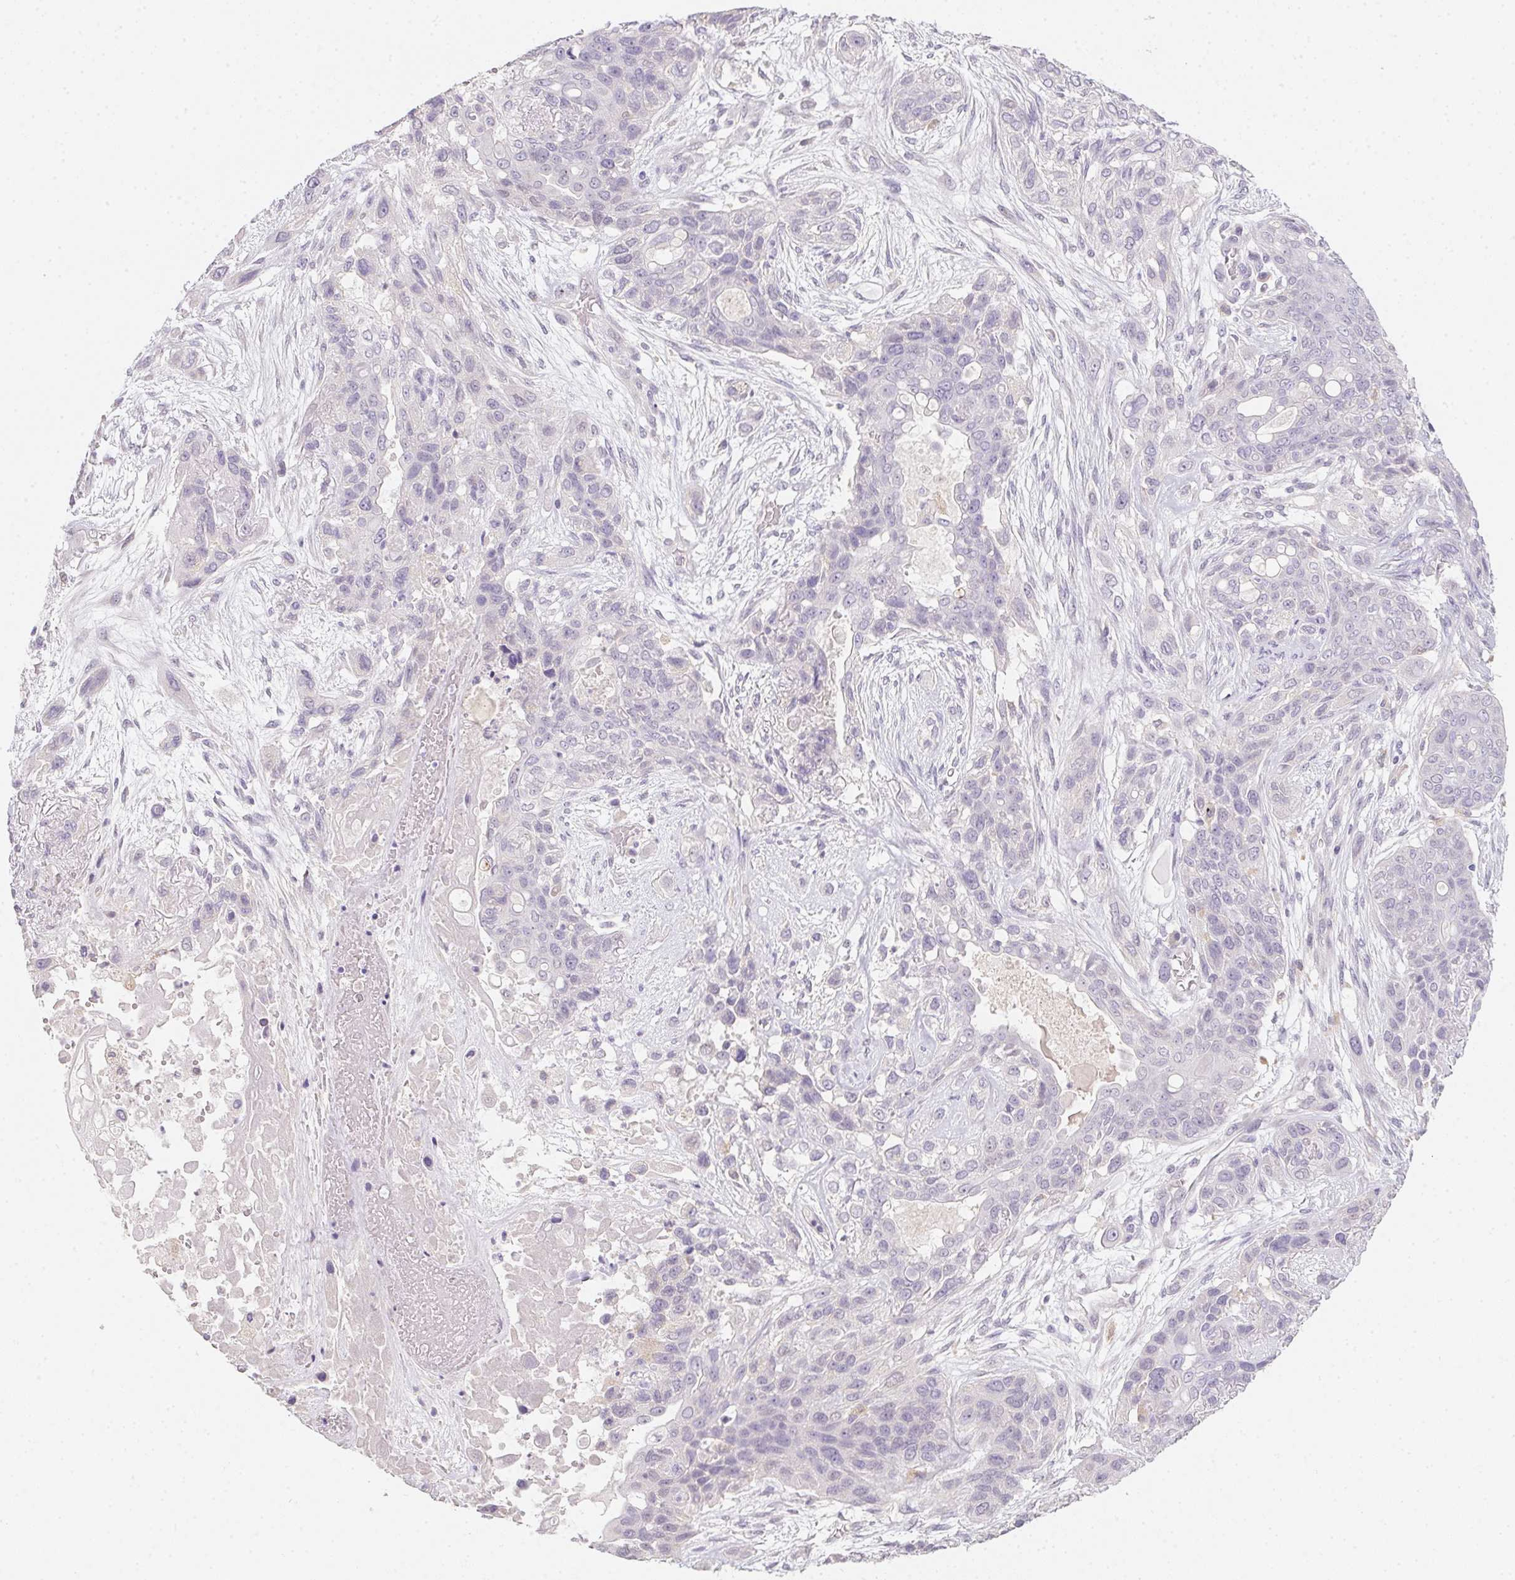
{"staining": {"intensity": "negative", "quantity": "none", "location": "none"}, "tissue": "lung cancer", "cell_type": "Tumor cells", "image_type": "cancer", "snomed": [{"axis": "morphology", "description": "Squamous cell carcinoma, NOS"}, {"axis": "topography", "description": "Lung"}], "caption": "Lung cancer was stained to show a protein in brown. There is no significant expression in tumor cells.", "gene": "SLC6A18", "patient": {"sex": "female", "age": 70}}